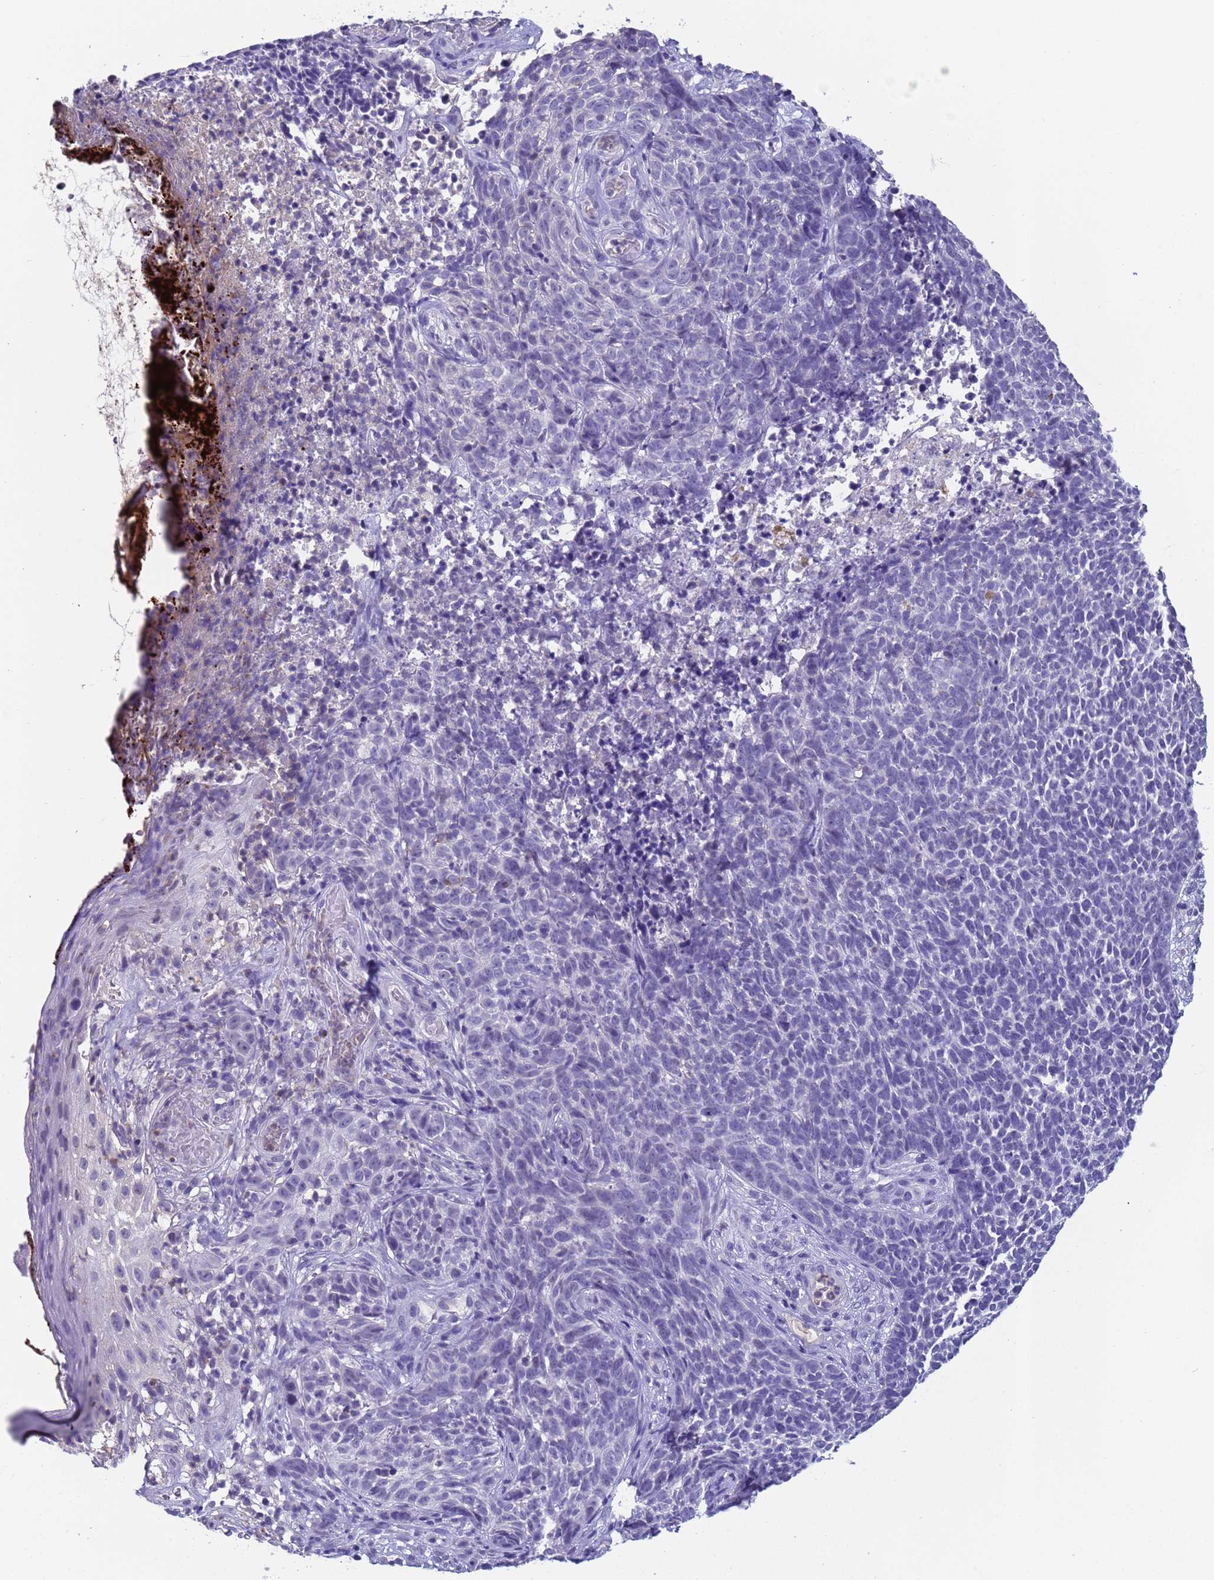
{"staining": {"intensity": "negative", "quantity": "none", "location": "none"}, "tissue": "skin cancer", "cell_type": "Tumor cells", "image_type": "cancer", "snomed": [{"axis": "morphology", "description": "Basal cell carcinoma"}, {"axis": "topography", "description": "Skin"}], "caption": "This micrograph is of skin cancer stained with immunohistochemistry to label a protein in brown with the nuclei are counter-stained blue. There is no staining in tumor cells.", "gene": "ZNF248", "patient": {"sex": "female", "age": 84}}